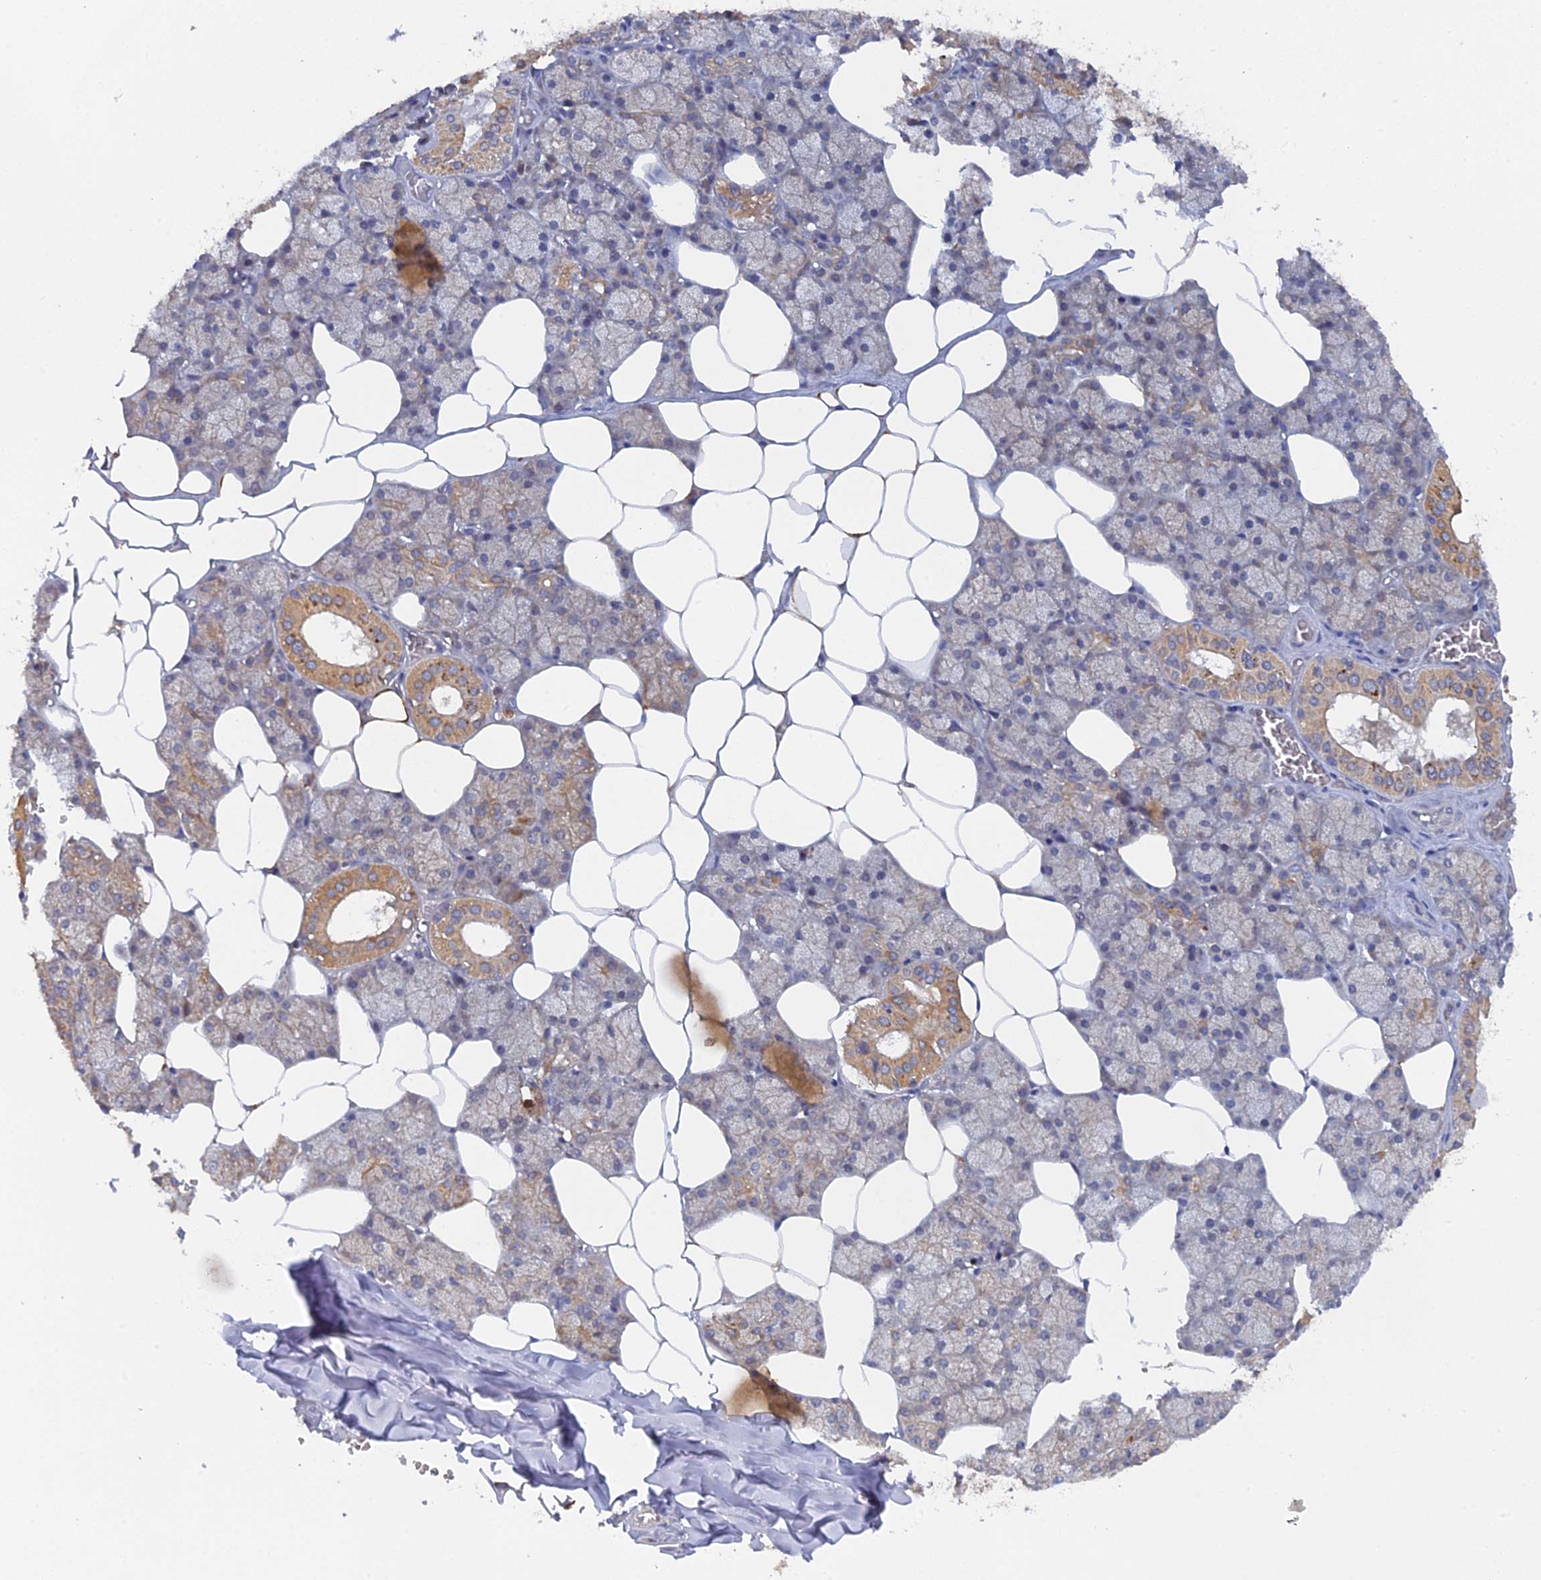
{"staining": {"intensity": "moderate", "quantity": "25%-75%", "location": "cytoplasmic/membranous"}, "tissue": "salivary gland", "cell_type": "Glandular cells", "image_type": "normal", "snomed": [{"axis": "morphology", "description": "Normal tissue, NOS"}, {"axis": "topography", "description": "Salivary gland"}], "caption": "IHC of unremarkable salivary gland demonstrates medium levels of moderate cytoplasmic/membranous positivity in approximately 25%-75% of glandular cells. (Stains: DAB (3,3'-diaminobenzidine) in brown, nuclei in blue, Microscopy: brightfield microscopy at high magnification).", "gene": "MIGA2", "patient": {"sex": "male", "age": 62}}